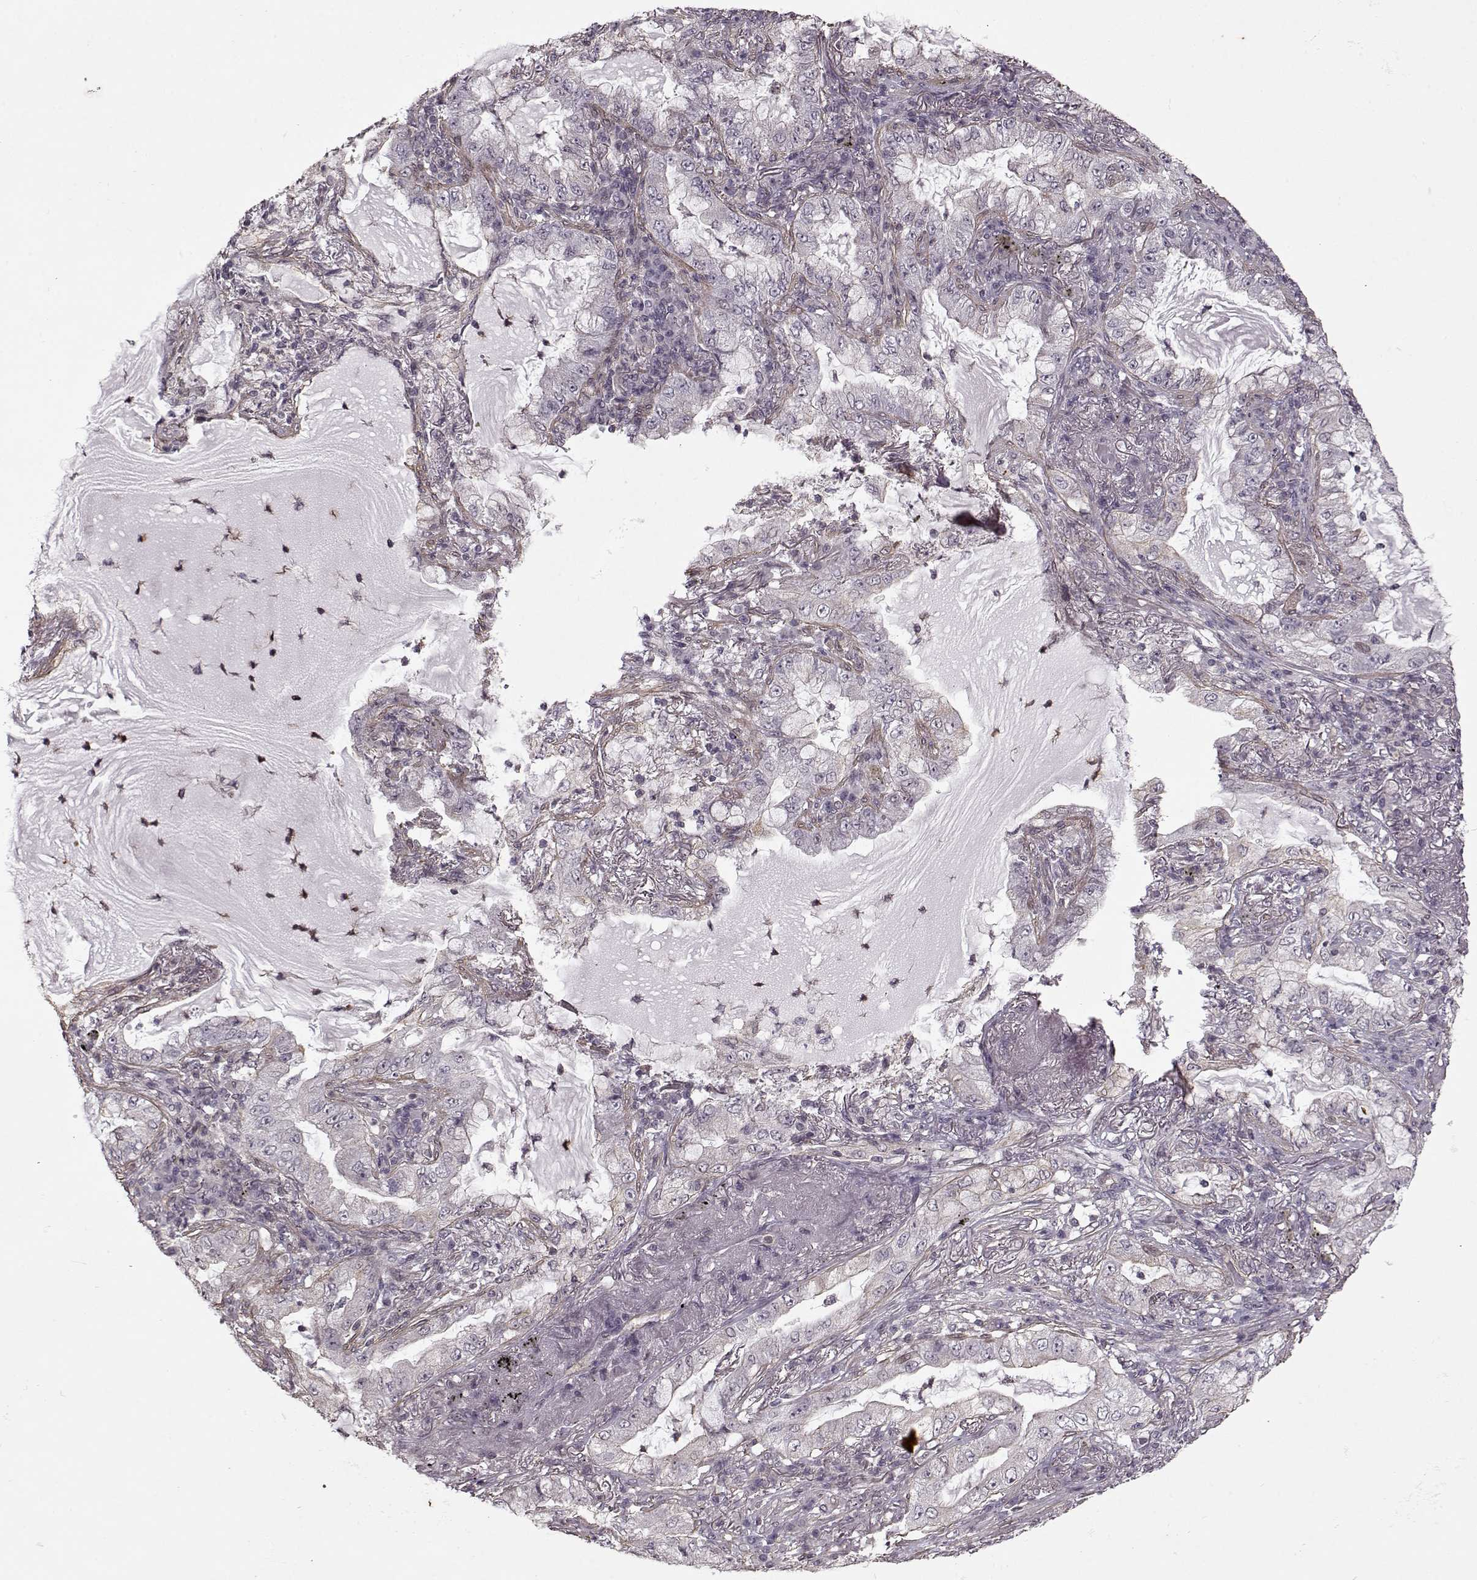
{"staining": {"intensity": "negative", "quantity": "none", "location": "none"}, "tissue": "lung cancer", "cell_type": "Tumor cells", "image_type": "cancer", "snomed": [{"axis": "morphology", "description": "Adenocarcinoma, NOS"}, {"axis": "topography", "description": "Lung"}], "caption": "DAB immunohistochemical staining of adenocarcinoma (lung) shows no significant expression in tumor cells.", "gene": "KRT9", "patient": {"sex": "female", "age": 73}}